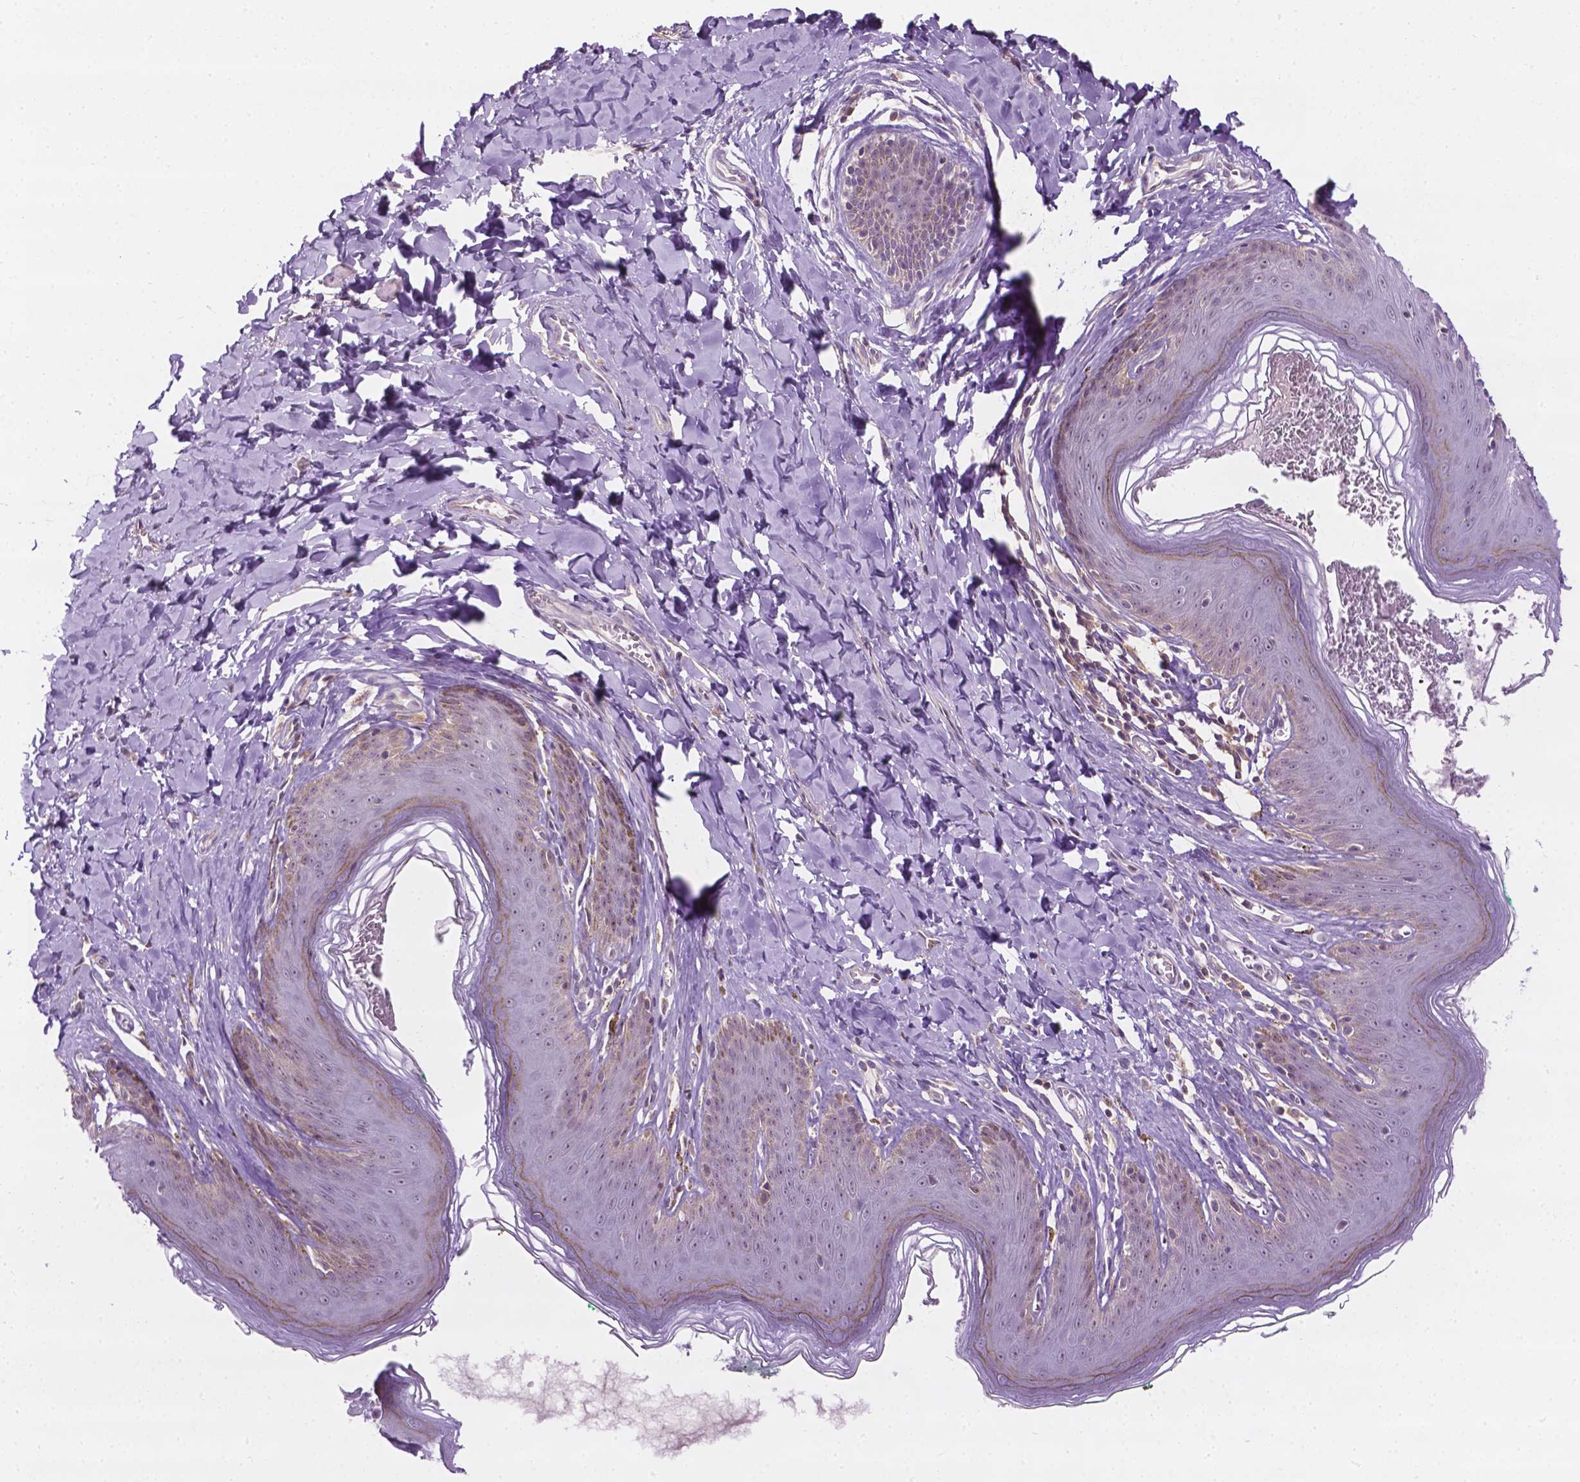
{"staining": {"intensity": "moderate", "quantity": "<25%", "location": "cytoplasmic/membranous"}, "tissue": "skin", "cell_type": "Epidermal cells", "image_type": "normal", "snomed": [{"axis": "morphology", "description": "Normal tissue, NOS"}, {"axis": "topography", "description": "Vulva"}, {"axis": "topography", "description": "Peripheral nerve tissue"}], "caption": "Immunohistochemical staining of benign skin demonstrates moderate cytoplasmic/membranous protein expression in about <25% of epidermal cells.", "gene": "DENND4A", "patient": {"sex": "female", "age": 66}}